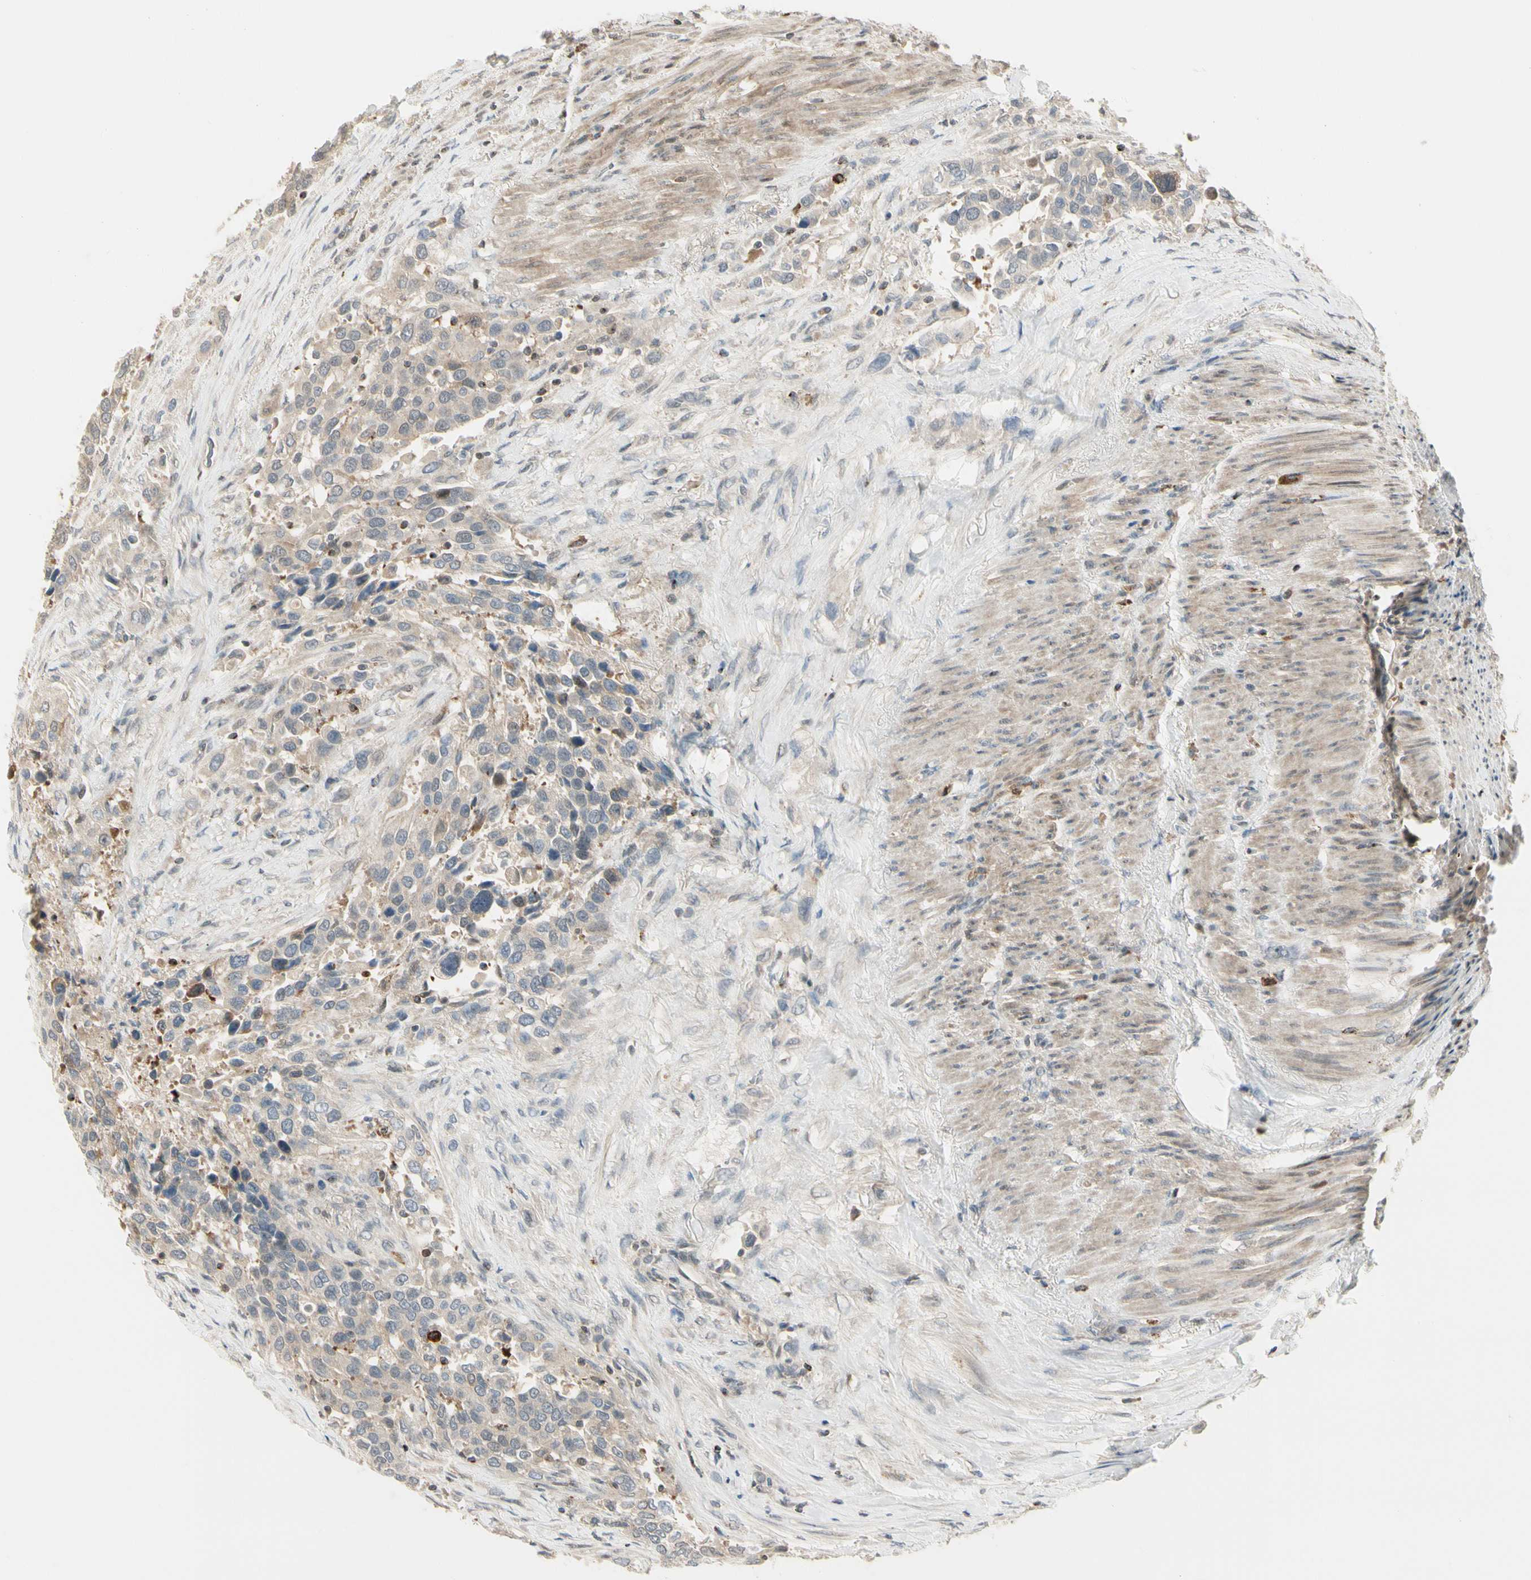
{"staining": {"intensity": "weak", "quantity": ">75%", "location": "cytoplasmic/membranous"}, "tissue": "urothelial cancer", "cell_type": "Tumor cells", "image_type": "cancer", "snomed": [{"axis": "morphology", "description": "Urothelial carcinoma, High grade"}, {"axis": "topography", "description": "Urinary bladder"}], "caption": "The histopathology image displays staining of urothelial cancer, revealing weak cytoplasmic/membranous protein staining (brown color) within tumor cells.", "gene": "EVC", "patient": {"sex": "female", "age": 80}}